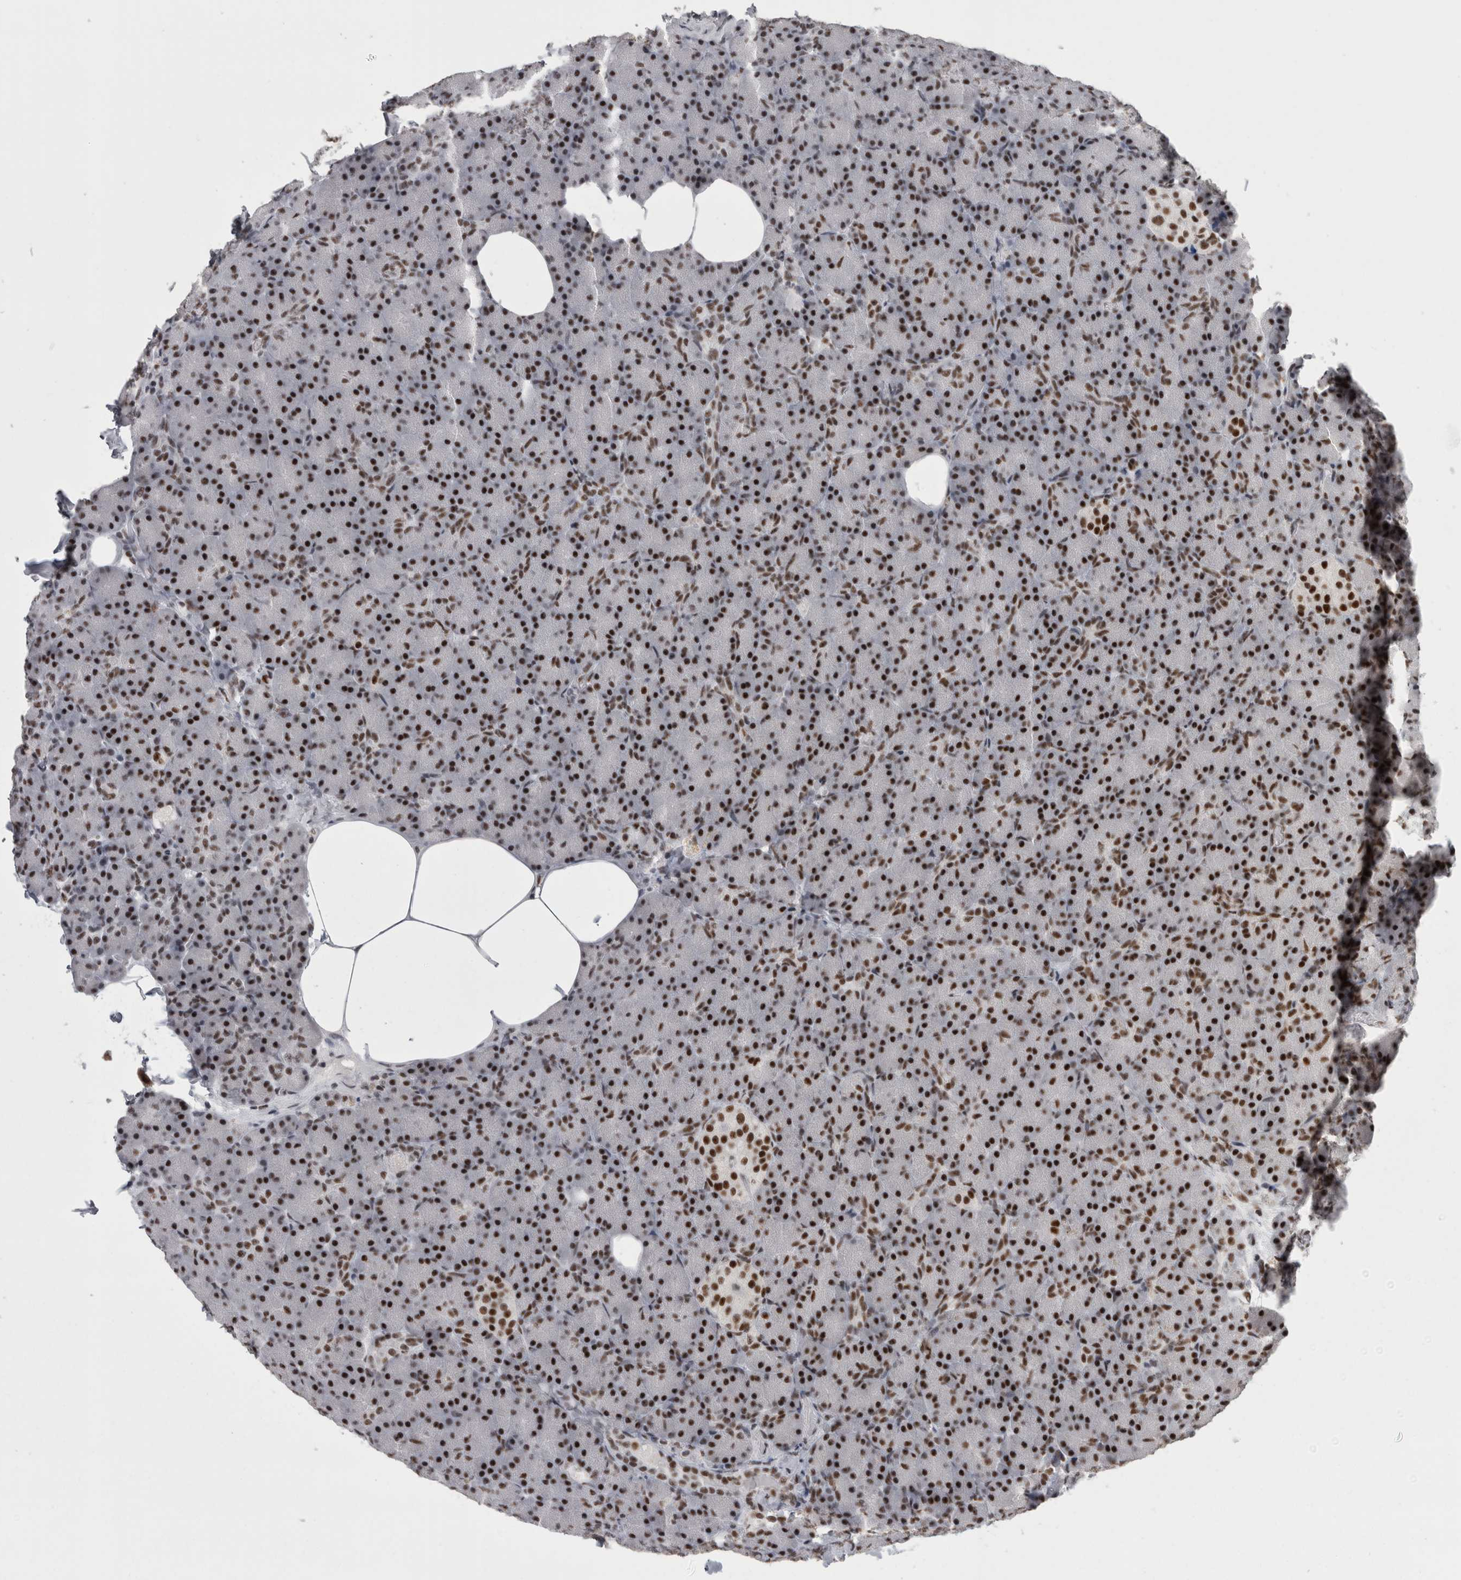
{"staining": {"intensity": "strong", "quantity": ">75%", "location": "nuclear"}, "tissue": "pancreas", "cell_type": "Exocrine glandular cells", "image_type": "normal", "snomed": [{"axis": "morphology", "description": "Normal tissue, NOS"}, {"axis": "topography", "description": "Pancreas"}], "caption": "Immunohistochemistry (IHC) of unremarkable human pancreas demonstrates high levels of strong nuclear positivity in approximately >75% of exocrine glandular cells. (DAB = brown stain, brightfield microscopy at high magnification).", "gene": "SNRNP40", "patient": {"sex": "female", "age": 43}}